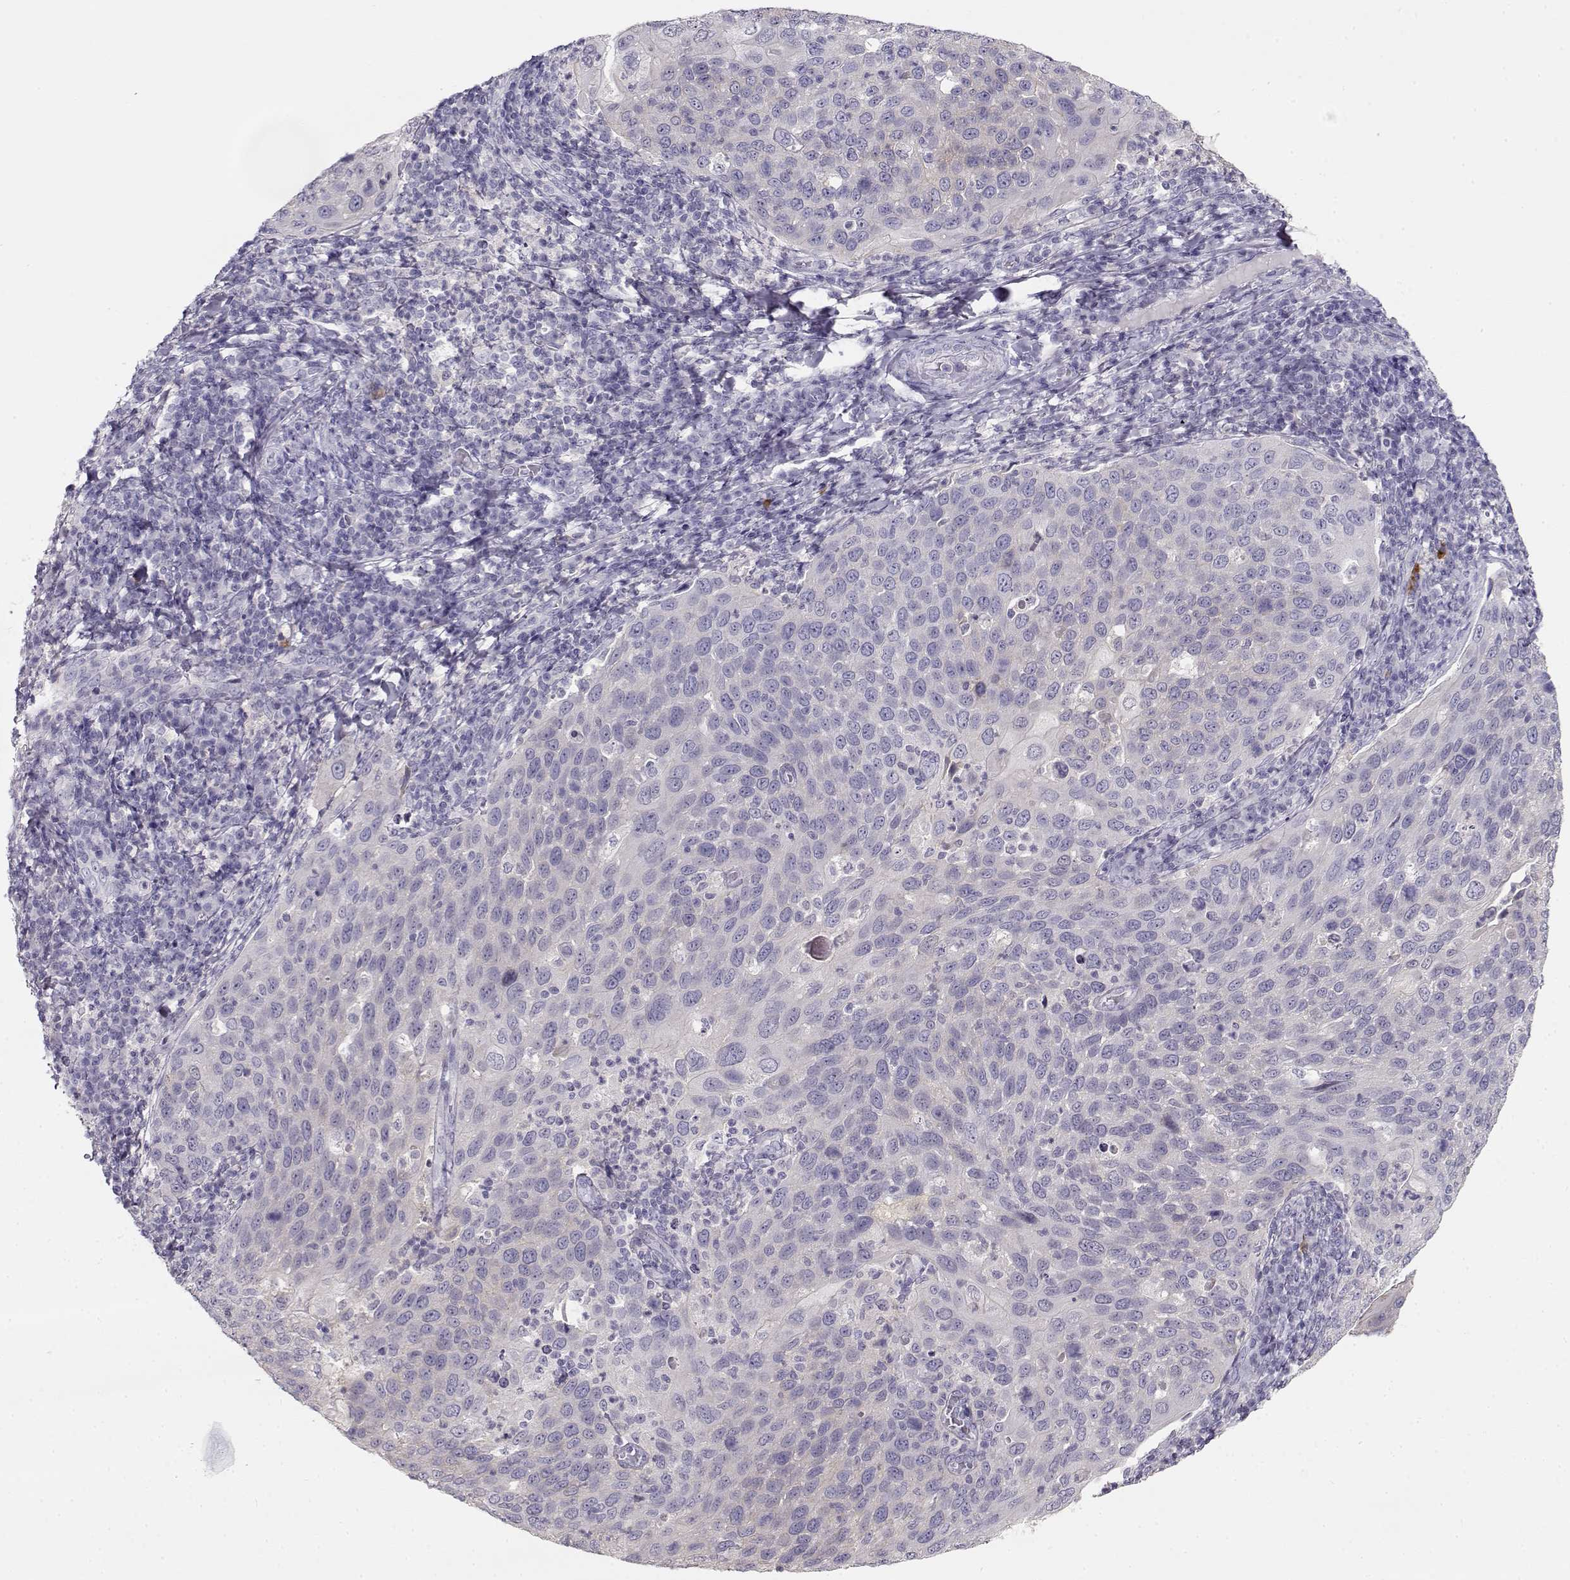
{"staining": {"intensity": "negative", "quantity": "none", "location": "none"}, "tissue": "cervical cancer", "cell_type": "Tumor cells", "image_type": "cancer", "snomed": [{"axis": "morphology", "description": "Squamous cell carcinoma, NOS"}, {"axis": "topography", "description": "Cervix"}], "caption": "High magnification brightfield microscopy of cervical squamous cell carcinoma stained with DAB (brown) and counterstained with hematoxylin (blue): tumor cells show no significant staining.", "gene": "NDRG4", "patient": {"sex": "female", "age": 54}}